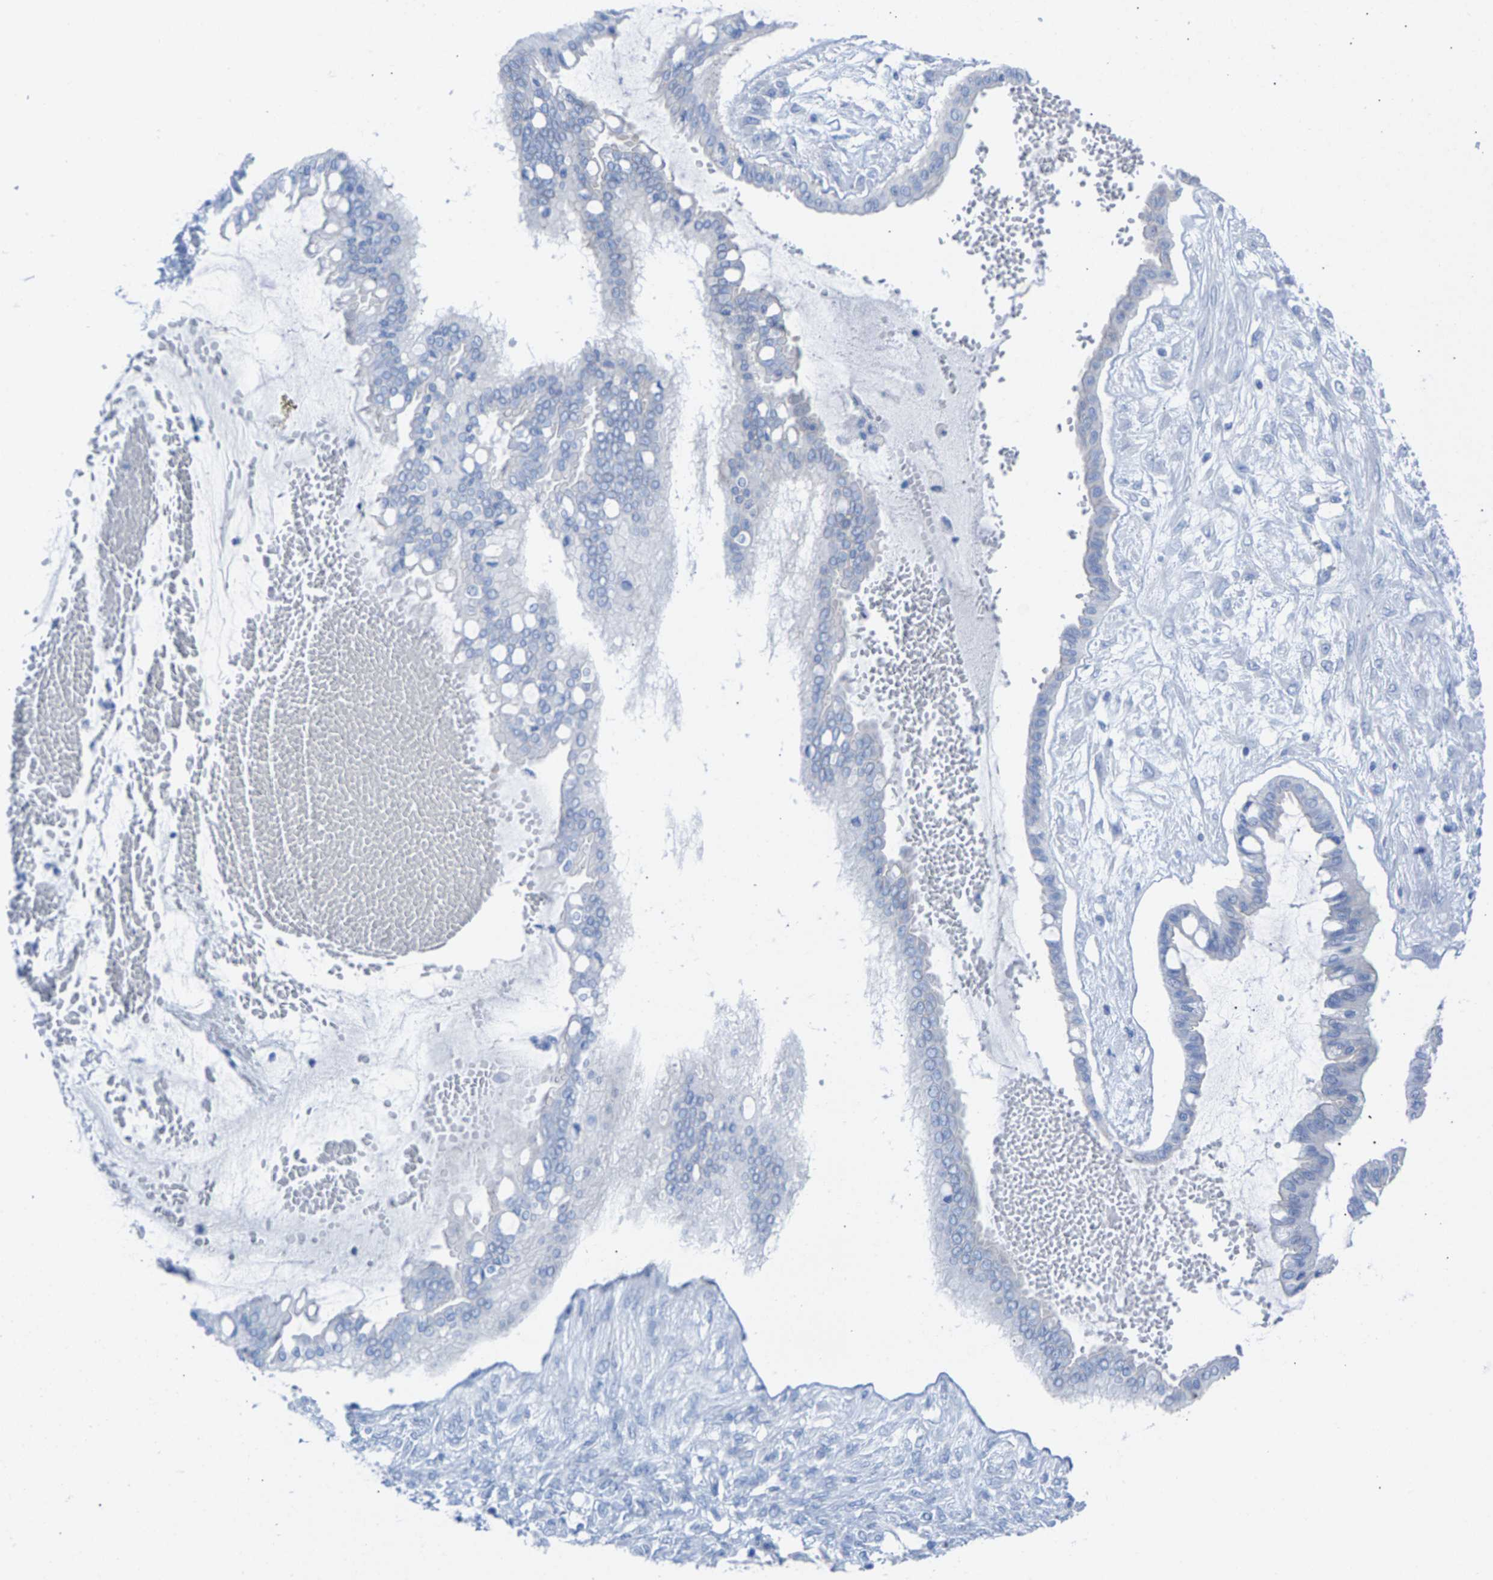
{"staining": {"intensity": "negative", "quantity": "none", "location": "none"}, "tissue": "ovarian cancer", "cell_type": "Tumor cells", "image_type": "cancer", "snomed": [{"axis": "morphology", "description": "Cystadenocarcinoma, mucinous, NOS"}, {"axis": "topography", "description": "Ovary"}], "caption": "This is an immunohistochemistry image of mucinous cystadenocarcinoma (ovarian). There is no staining in tumor cells.", "gene": "CPA1", "patient": {"sex": "female", "age": 73}}